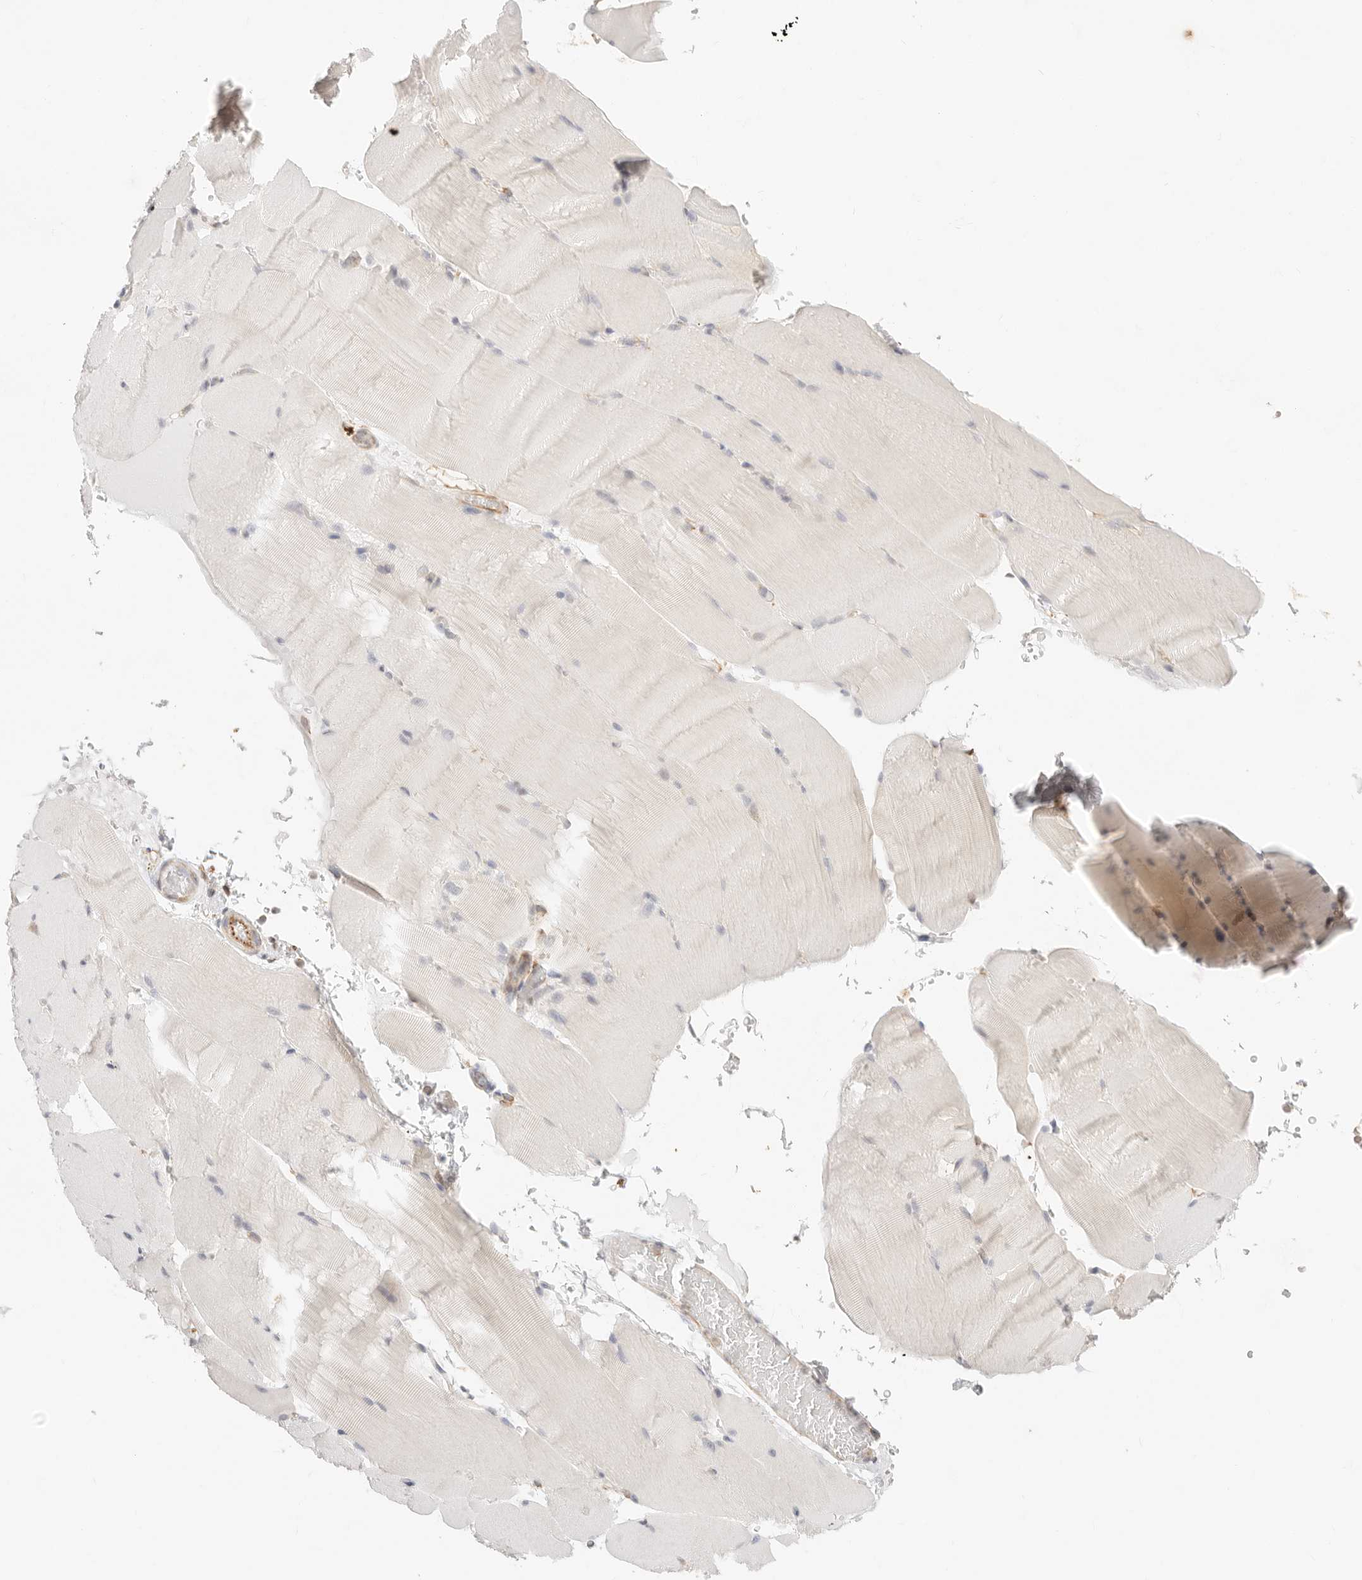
{"staining": {"intensity": "negative", "quantity": "none", "location": "none"}, "tissue": "skeletal muscle", "cell_type": "Myocytes", "image_type": "normal", "snomed": [{"axis": "morphology", "description": "Normal tissue, NOS"}, {"axis": "topography", "description": "Skeletal muscle"}, {"axis": "topography", "description": "Parathyroid gland"}], "caption": "This is an IHC histopathology image of benign human skeletal muscle. There is no staining in myocytes.", "gene": "ZC3H11A", "patient": {"sex": "female", "age": 37}}